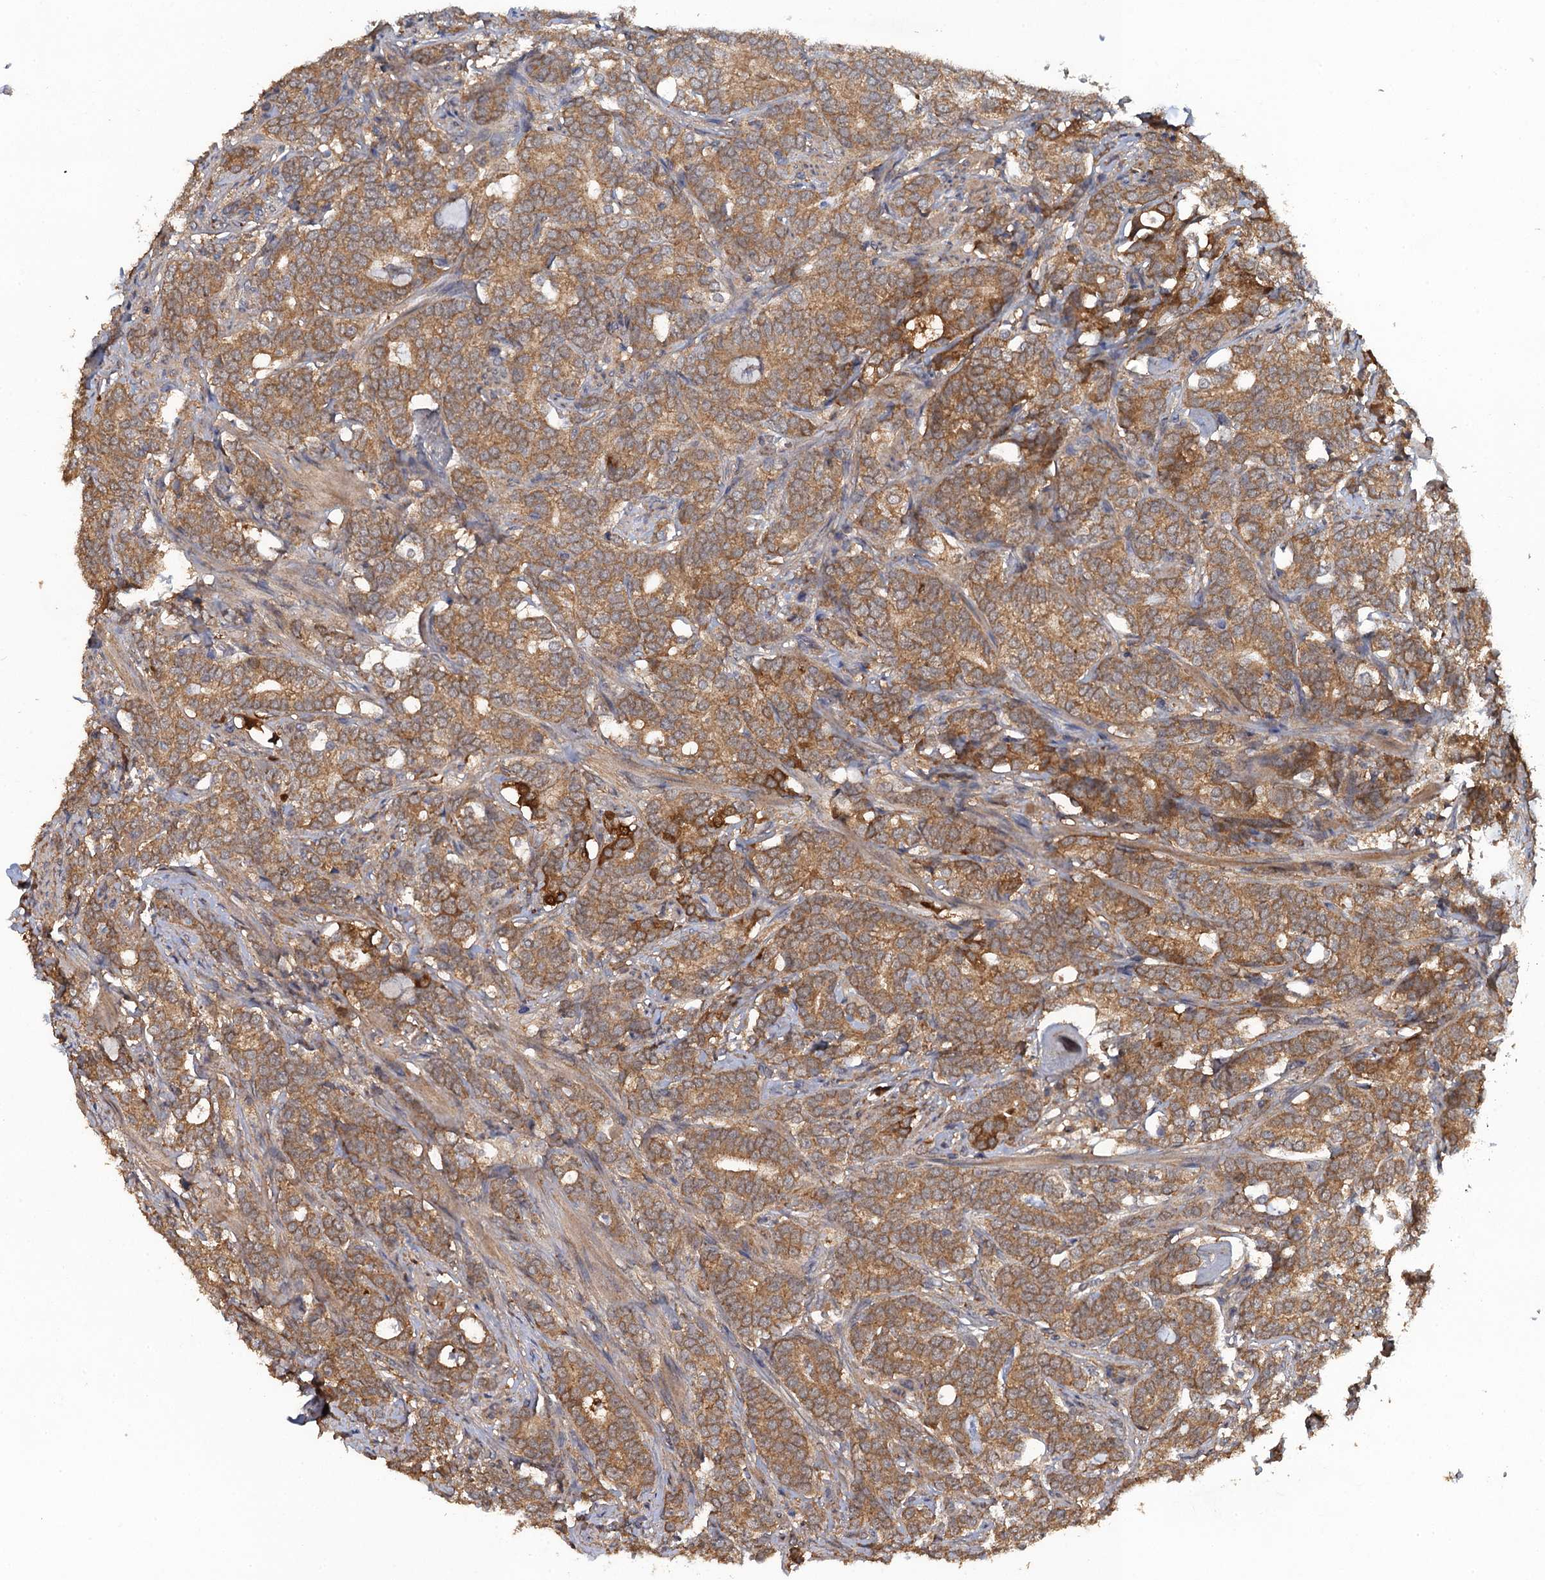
{"staining": {"intensity": "moderate", "quantity": ">75%", "location": "cytoplasmic/membranous"}, "tissue": "prostate cancer", "cell_type": "Tumor cells", "image_type": "cancer", "snomed": [{"axis": "morphology", "description": "Adenocarcinoma, Low grade"}, {"axis": "topography", "description": "Prostate"}], "caption": "Moderate cytoplasmic/membranous expression for a protein is identified in approximately >75% of tumor cells of low-grade adenocarcinoma (prostate) using immunohistochemistry.", "gene": "HAPLN3", "patient": {"sex": "male", "age": 71}}